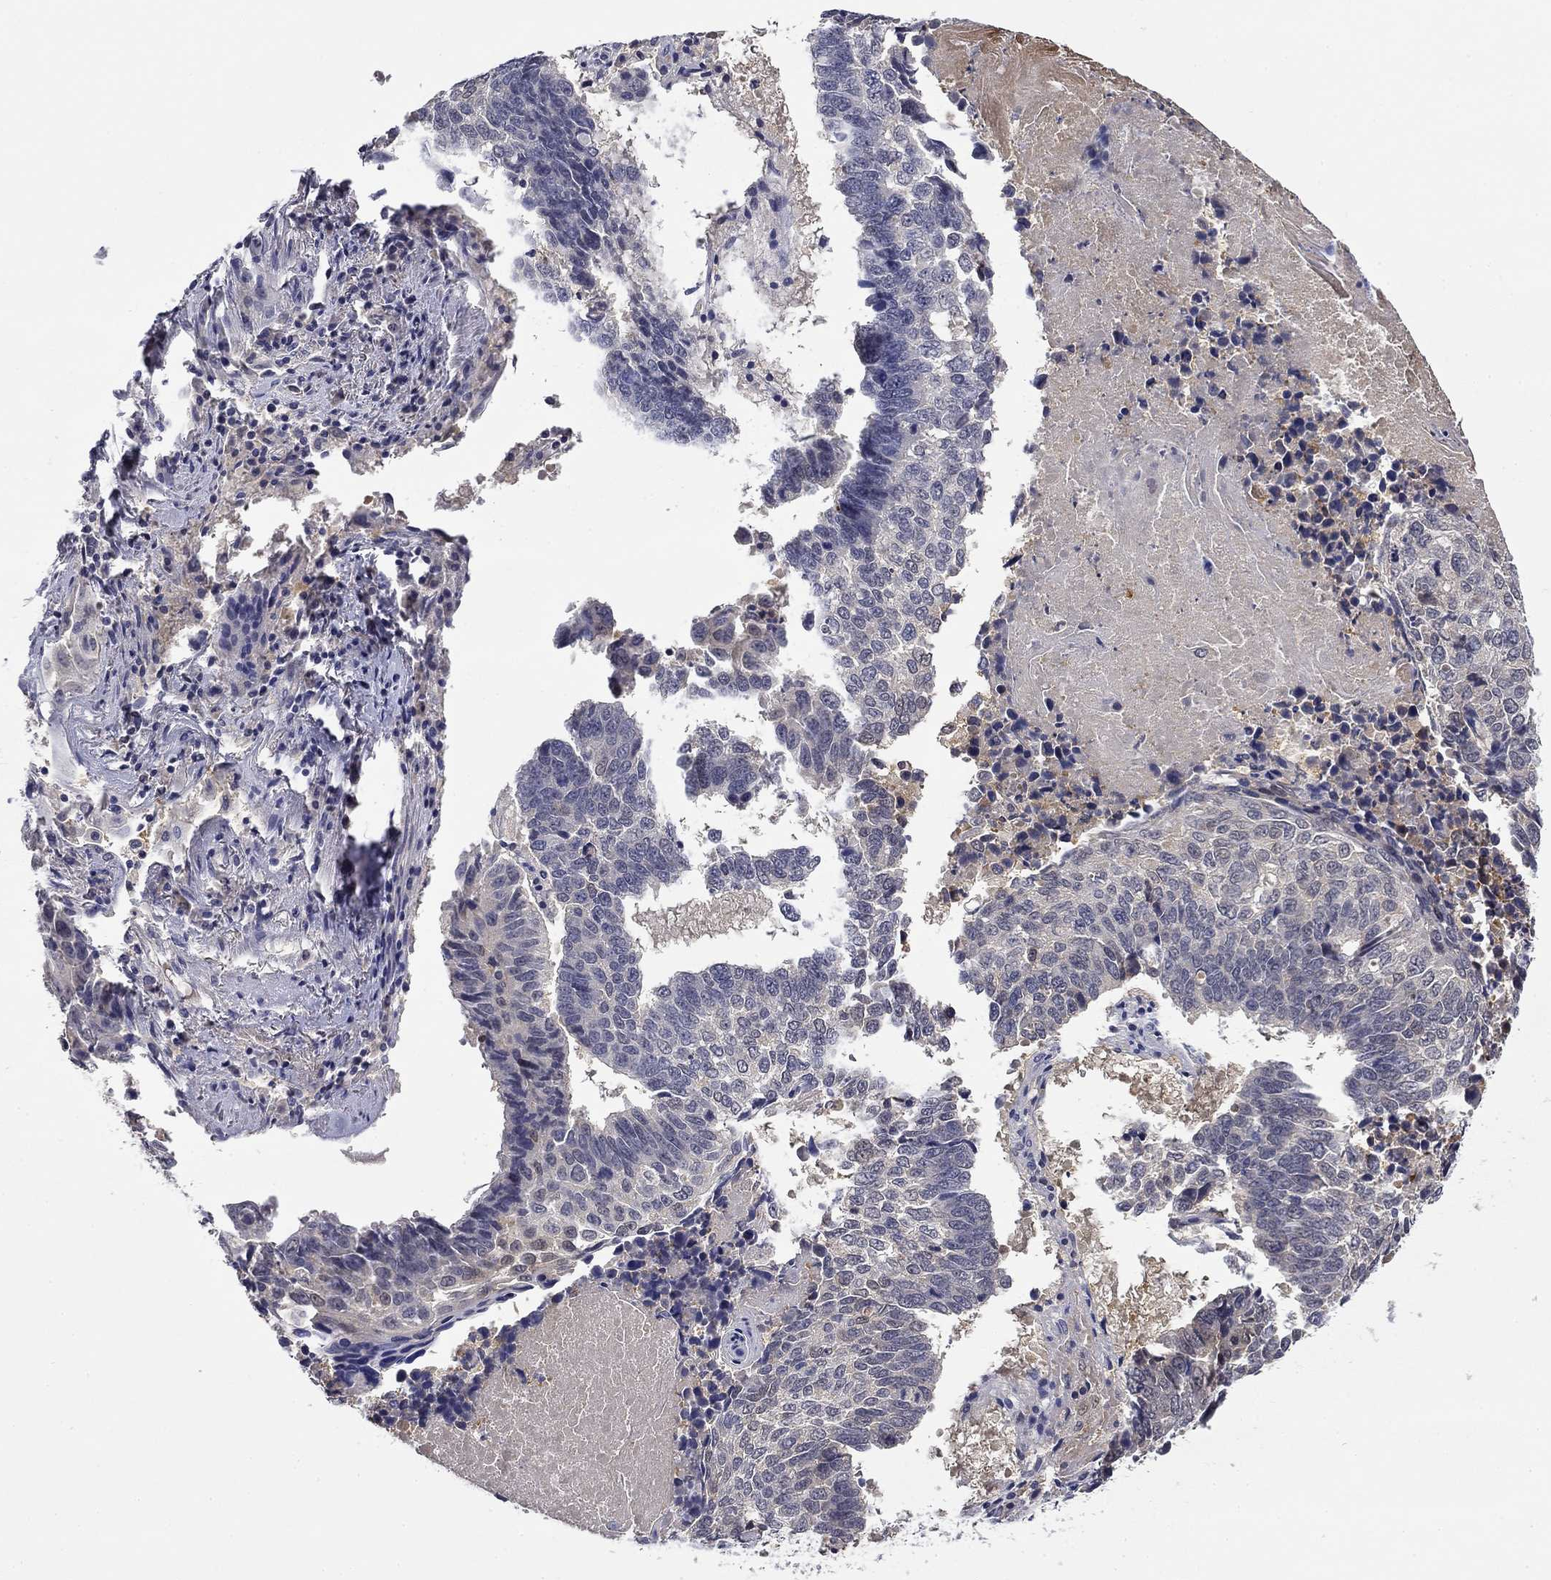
{"staining": {"intensity": "negative", "quantity": "none", "location": "none"}, "tissue": "lung cancer", "cell_type": "Tumor cells", "image_type": "cancer", "snomed": [{"axis": "morphology", "description": "Squamous cell carcinoma, NOS"}, {"axis": "topography", "description": "Lung"}], "caption": "Tumor cells are negative for protein expression in human lung cancer. (DAB immunohistochemistry with hematoxylin counter stain).", "gene": "DDTL", "patient": {"sex": "male", "age": 73}}